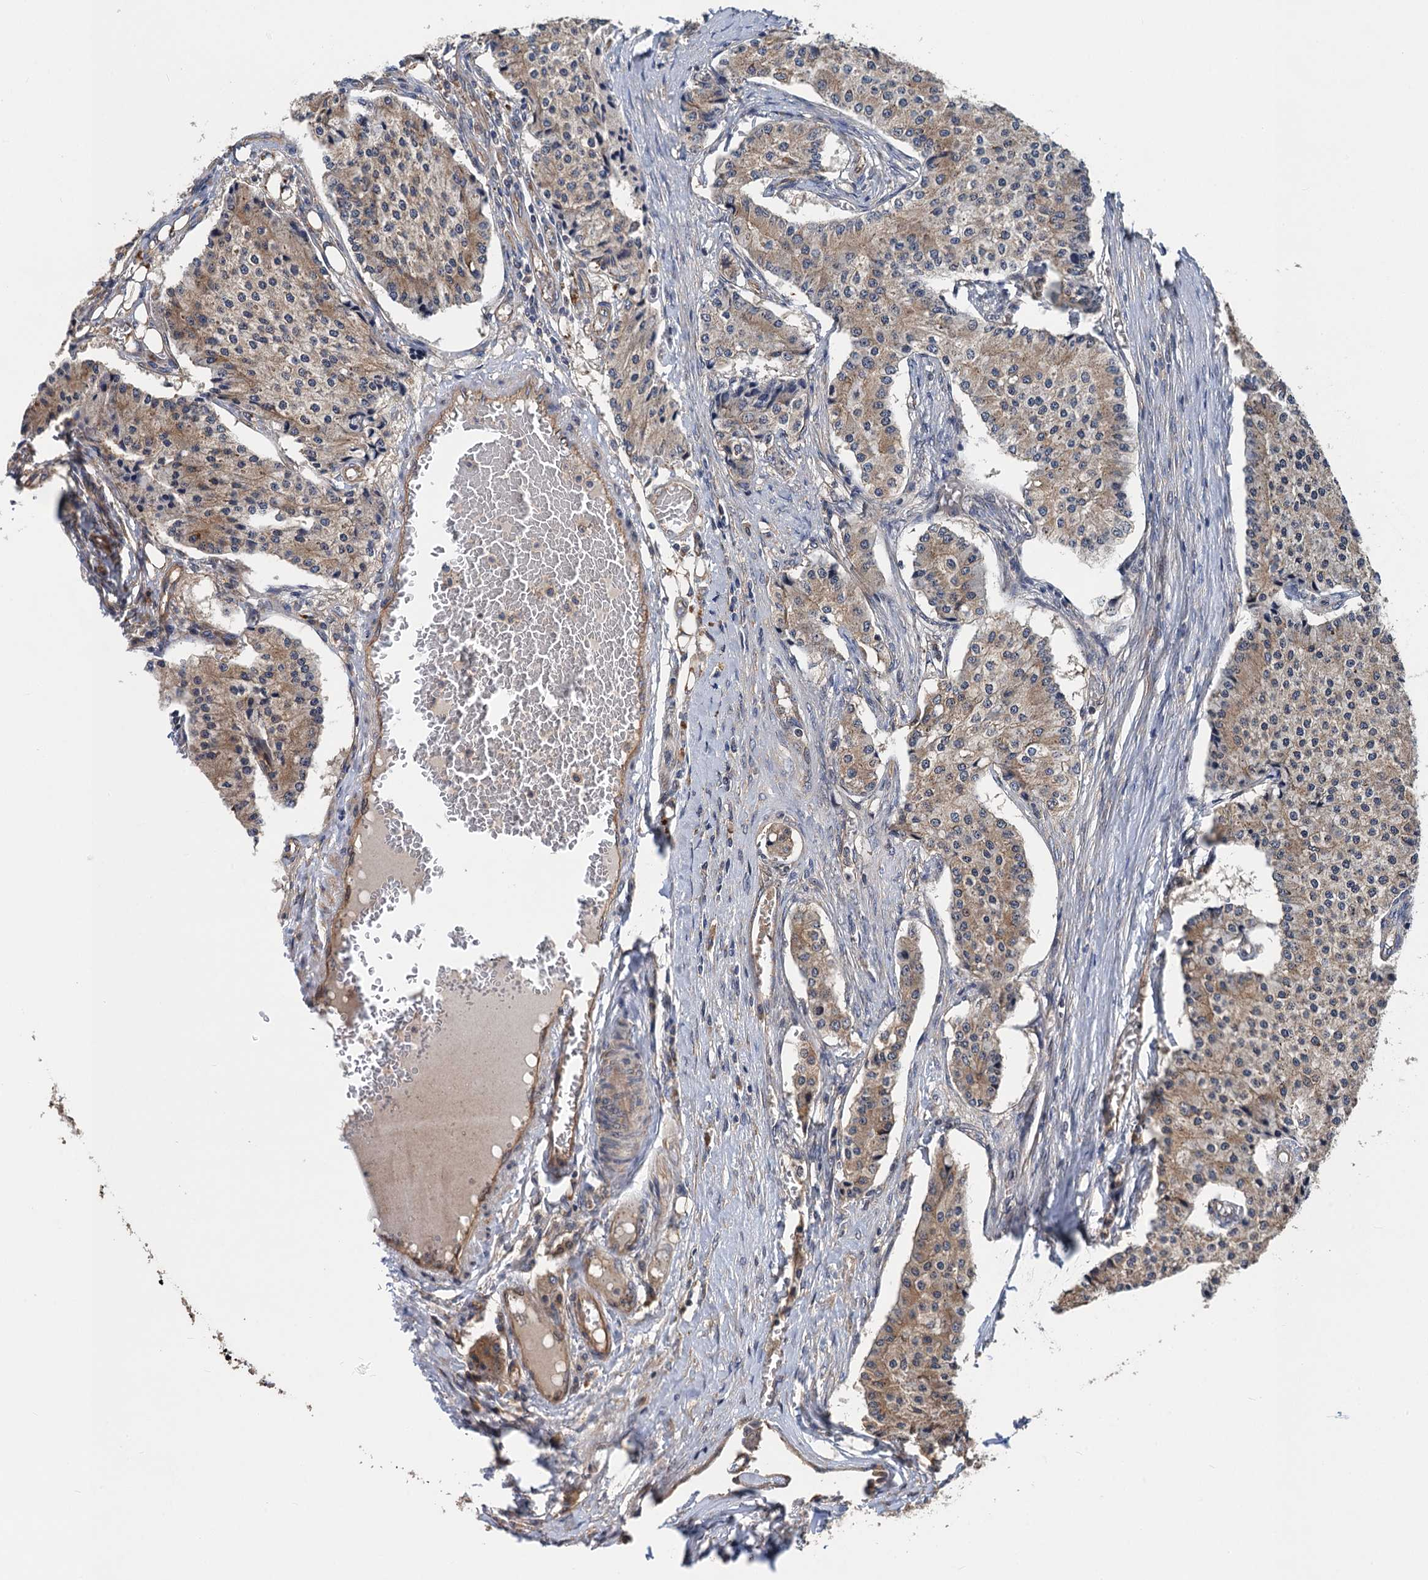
{"staining": {"intensity": "weak", "quantity": "25%-75%", "location": "cytoplasmic/membranous"}, "tissue": "carcinoid", "cell_type": "Tumor cells", "image_type": "cancer", "snomed": [{"axis": "morphology", "description": "Carcinoid, malignant, NOS"}, {"axis": "topography", "description": "Colon"}], "caption": "Carcinoid stained for a protein reveals weak cytoplasmic/membranous positivity in tumor cells.", "gene": "PJA2", "patient": {"sex": "female", "age": 52}}